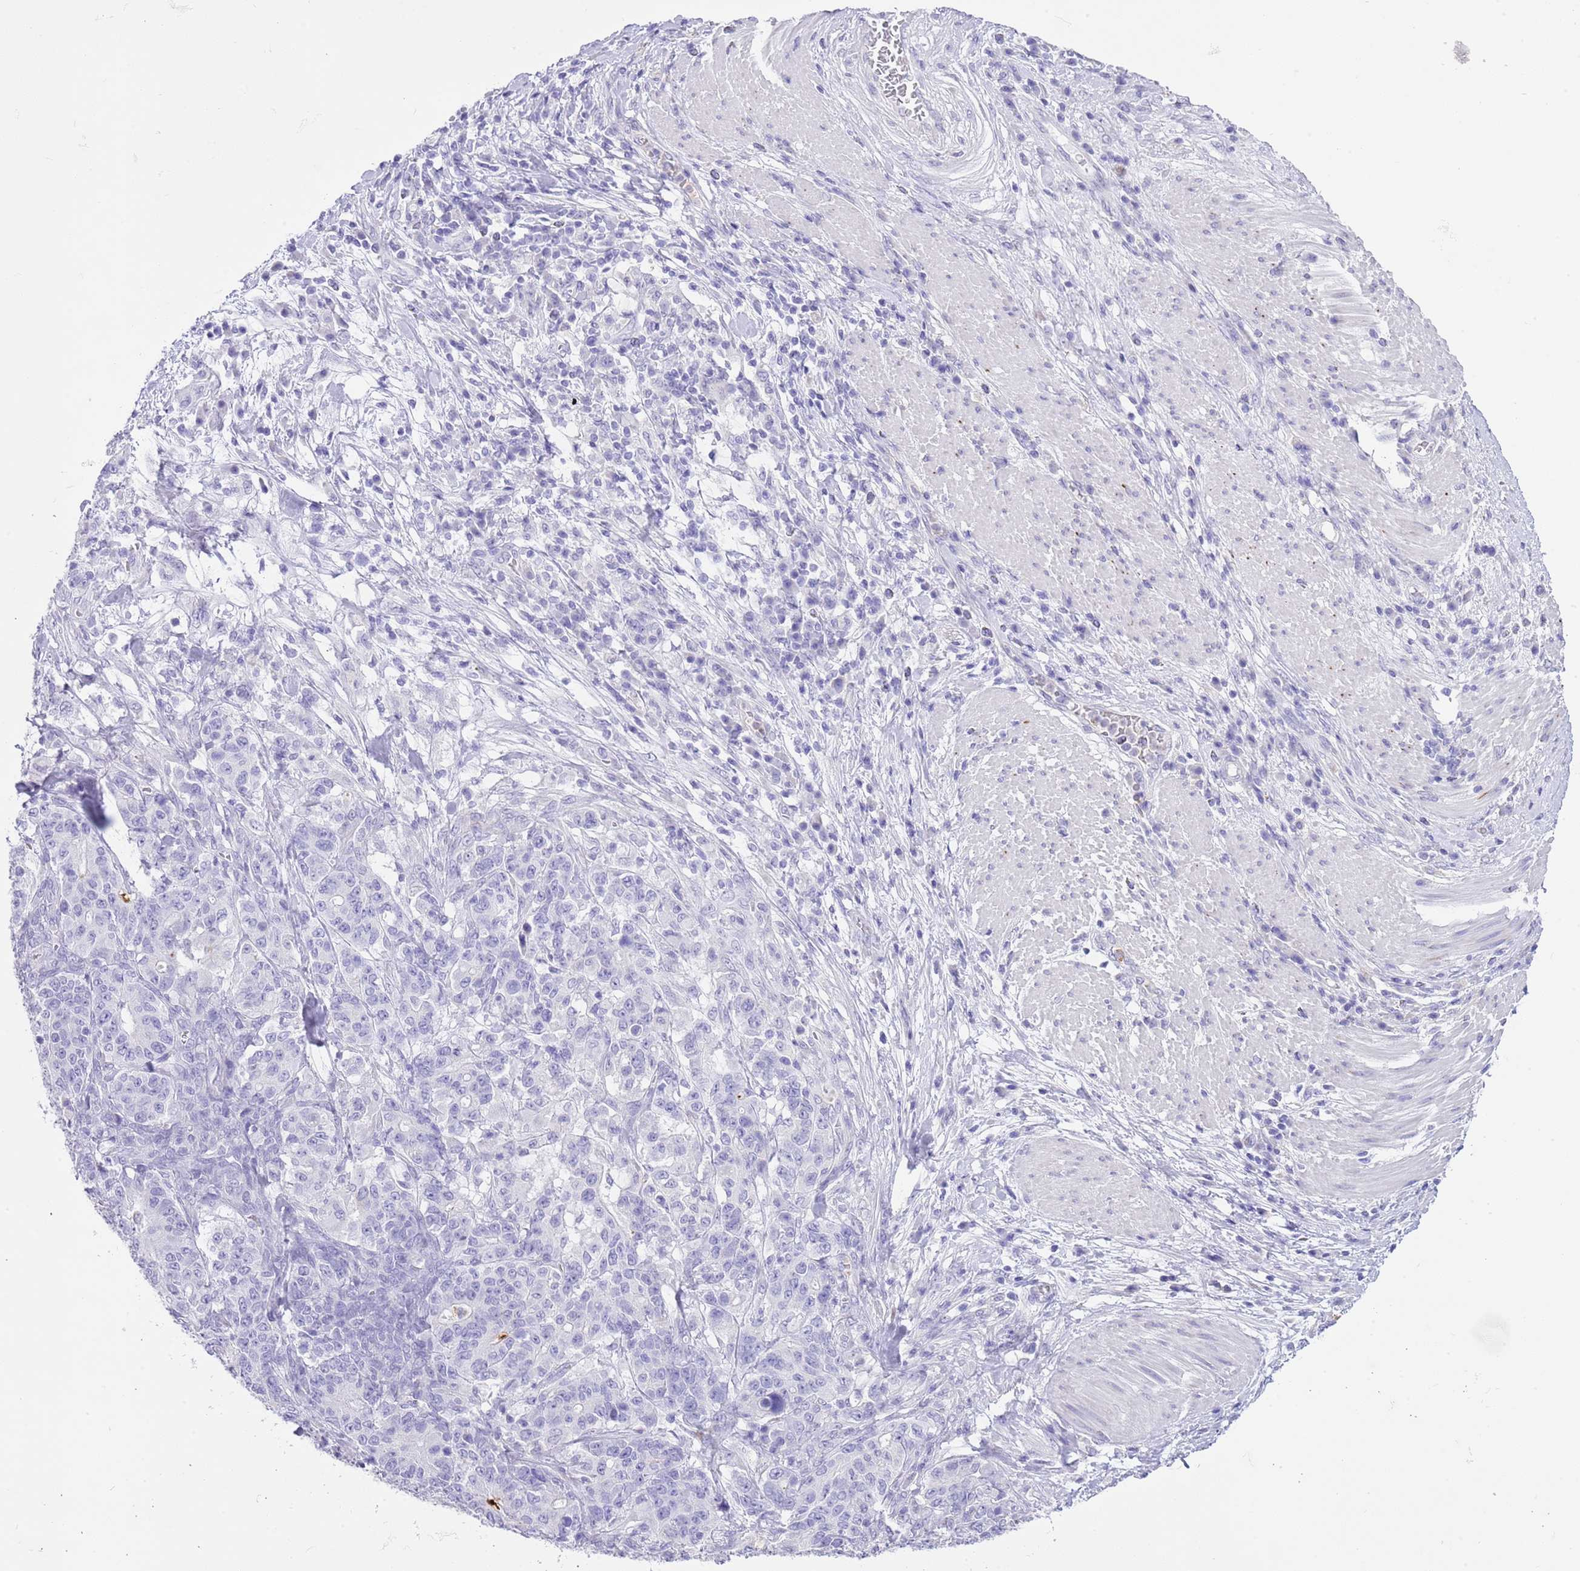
{"staining": {"intensity": "negative", "quantity": "none", "location": "none"}, "tissue": "stomach cancer", "cell_type": "Tumor cells", "image_type": "cancer", "snomed": [{"axis": "morphology", "description": "Normal tissue, NOS"}, {"axis": "morphology", "description": "Adenocarcinoma, NOS"}, {"axis": "topography", "description": "Stomach"}], "caption": "A photomicrograph of stomach cancer (adenocarcinoma) stained for a protein exhibits no brown staining in tumor cells.", "gene": "OR2Z1", "patient": {"sex": "female", "age": 64}}